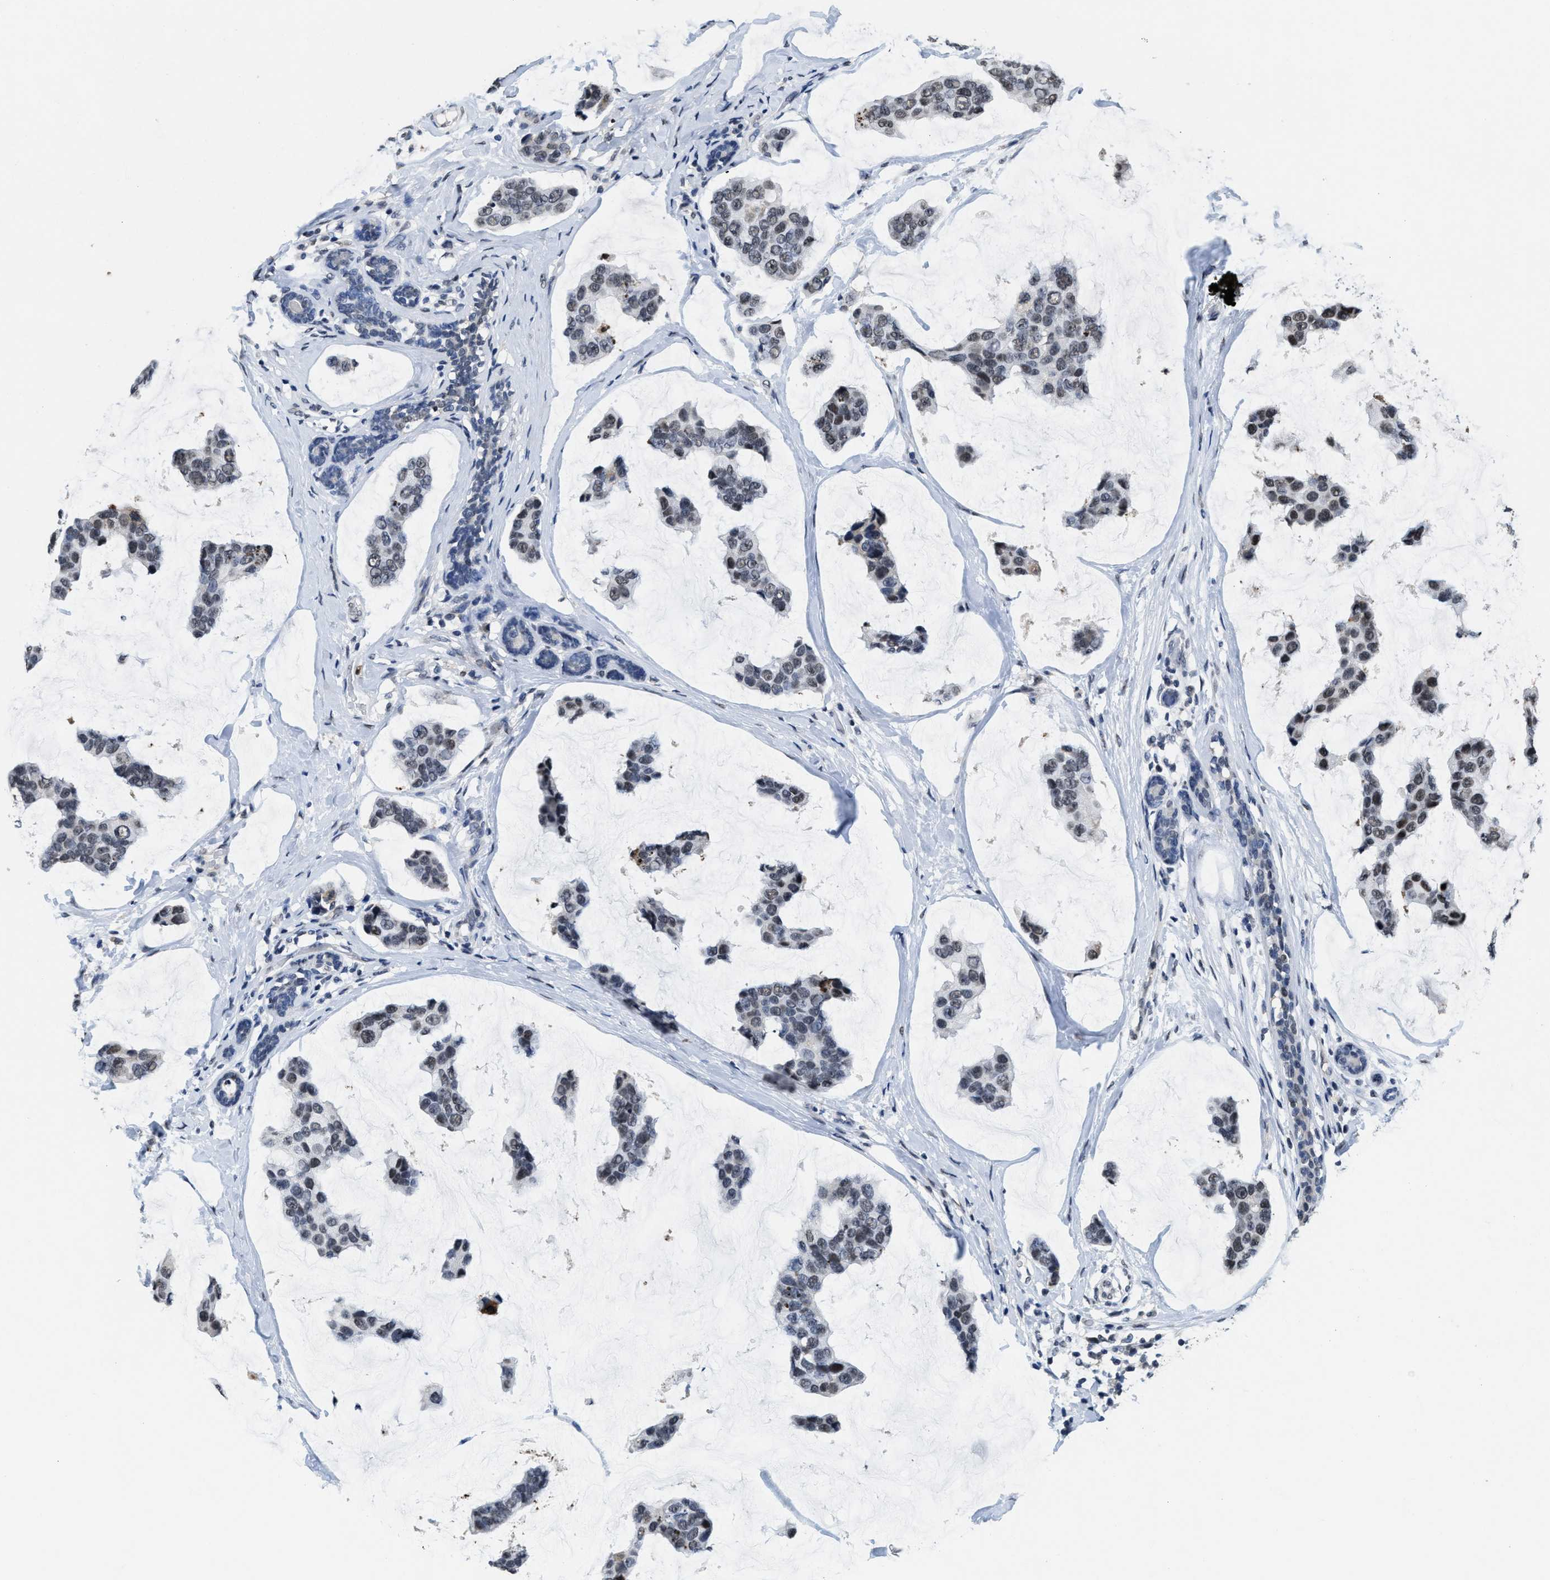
{"staining": {"intensity": "weak", "quantity": "<25%", "location": "nuclear"}, "tissue": "breast cancer", "cell_type": "Tumor cells", "image_type": "cancer", "snomed": [{"axis": "morphology", "description": "Normal tissue, NOS"}, {"axis": "morphology", "description": "Duct carcinoma"}, {"axis": "topography", "description": "Breast"}], "caption": "Image shows no protein expression in tumor cells of breast cancer (invasive ductal carcinoma) tissue. (Stains: DAB (3,3'-diaminobenzidine) IHC with hematoxylin counter stain, Microscopy: brightfield microscopy at high magnification).", "gene": "SUPT16H", "patient": {"sex": "female", "age": 50}}